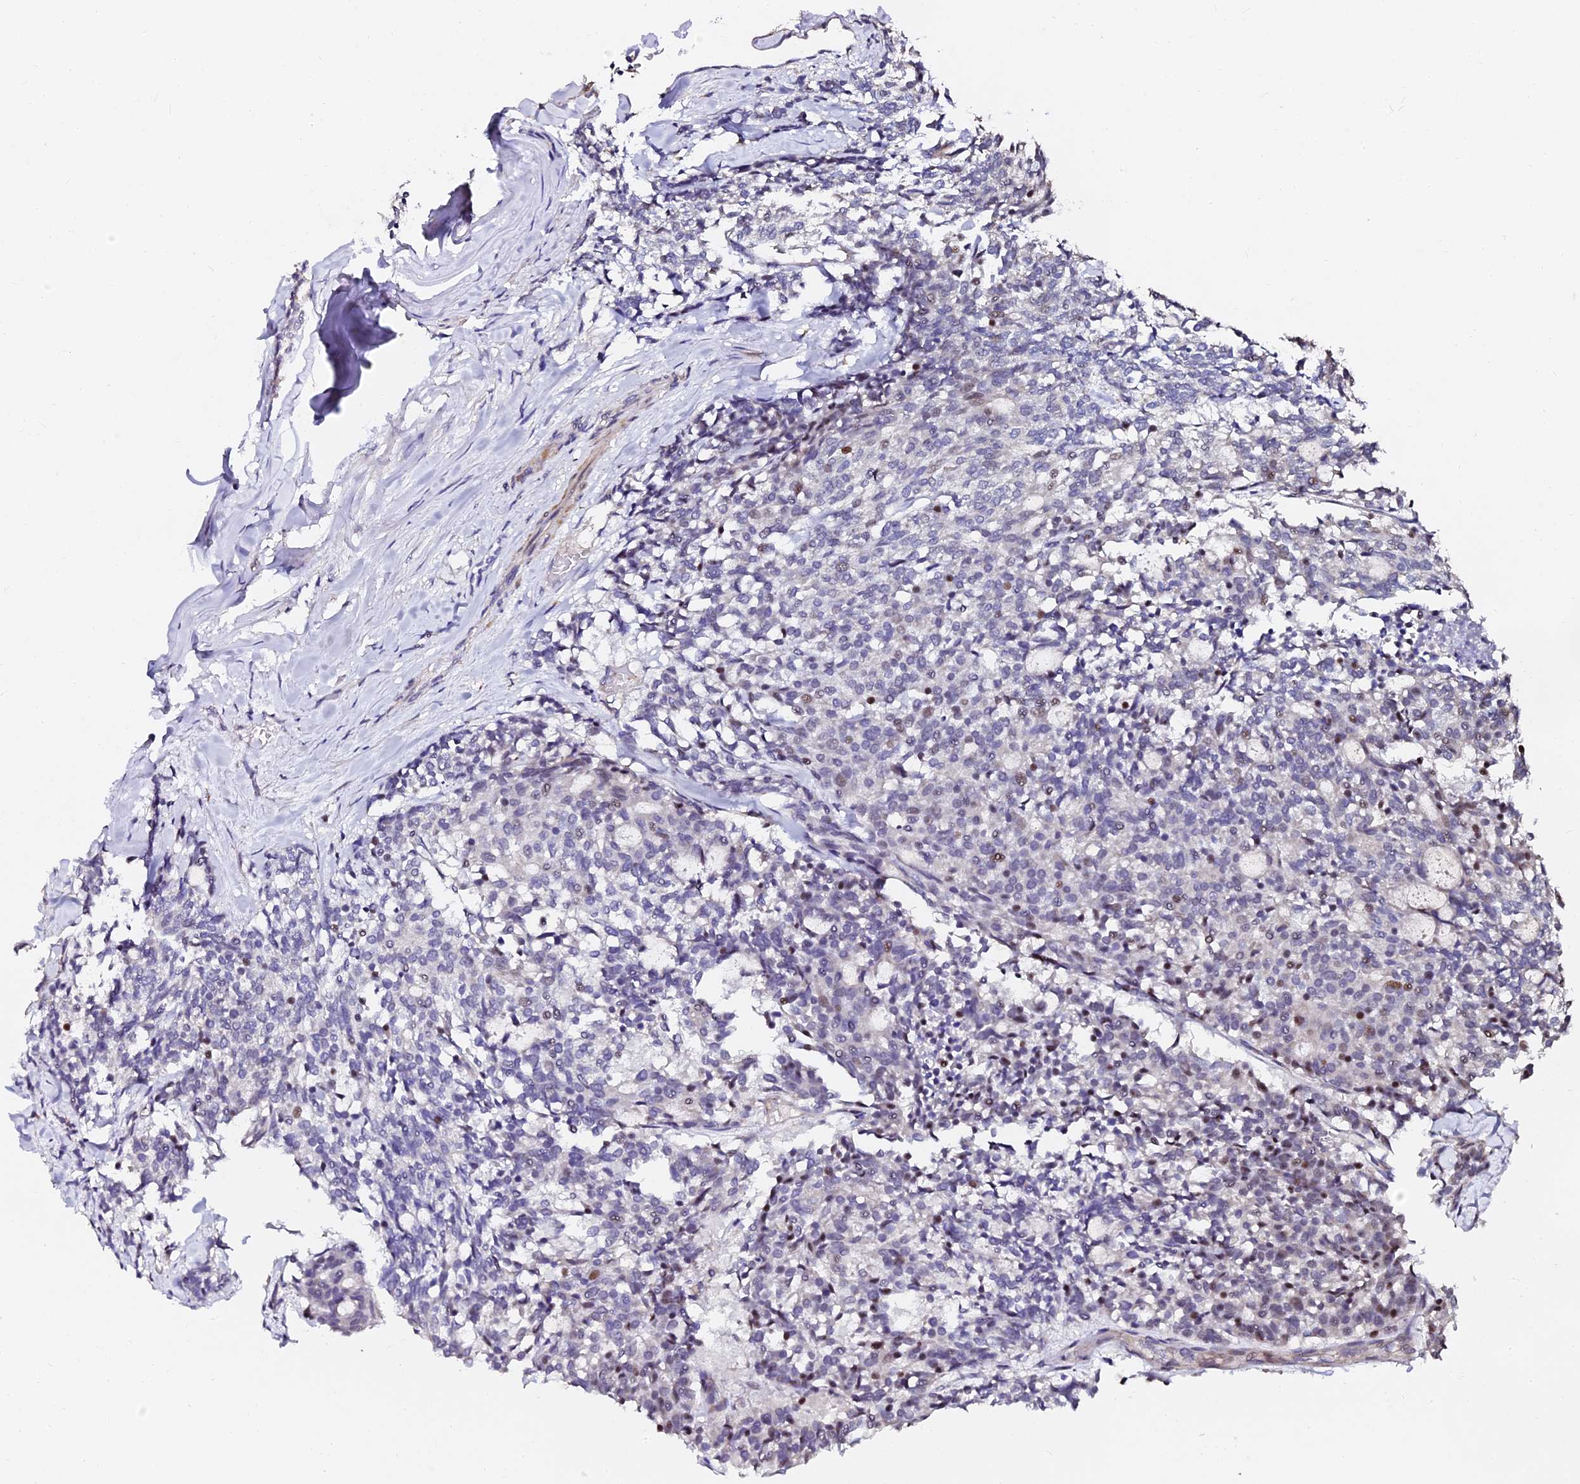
{"staining": {"intensity": "negative", "quantity": "none", "location": "none"}, "tissue": "carcinoid", "cell_type": "Tumor cells", "image_type": "cancer", "snomed": [{"axis": "morphology", "description": "Carcinoid, malignant, NOS"}, {"axis": "topography", "description": "Pancreas"}], "caption": "IHC photomicrograph of human malignant carcinoid stained for a protein (brown), which exhibits no staining in tumor cells.", "gene": "GPN3", "patient": {"sex": "female", "age": 54}}